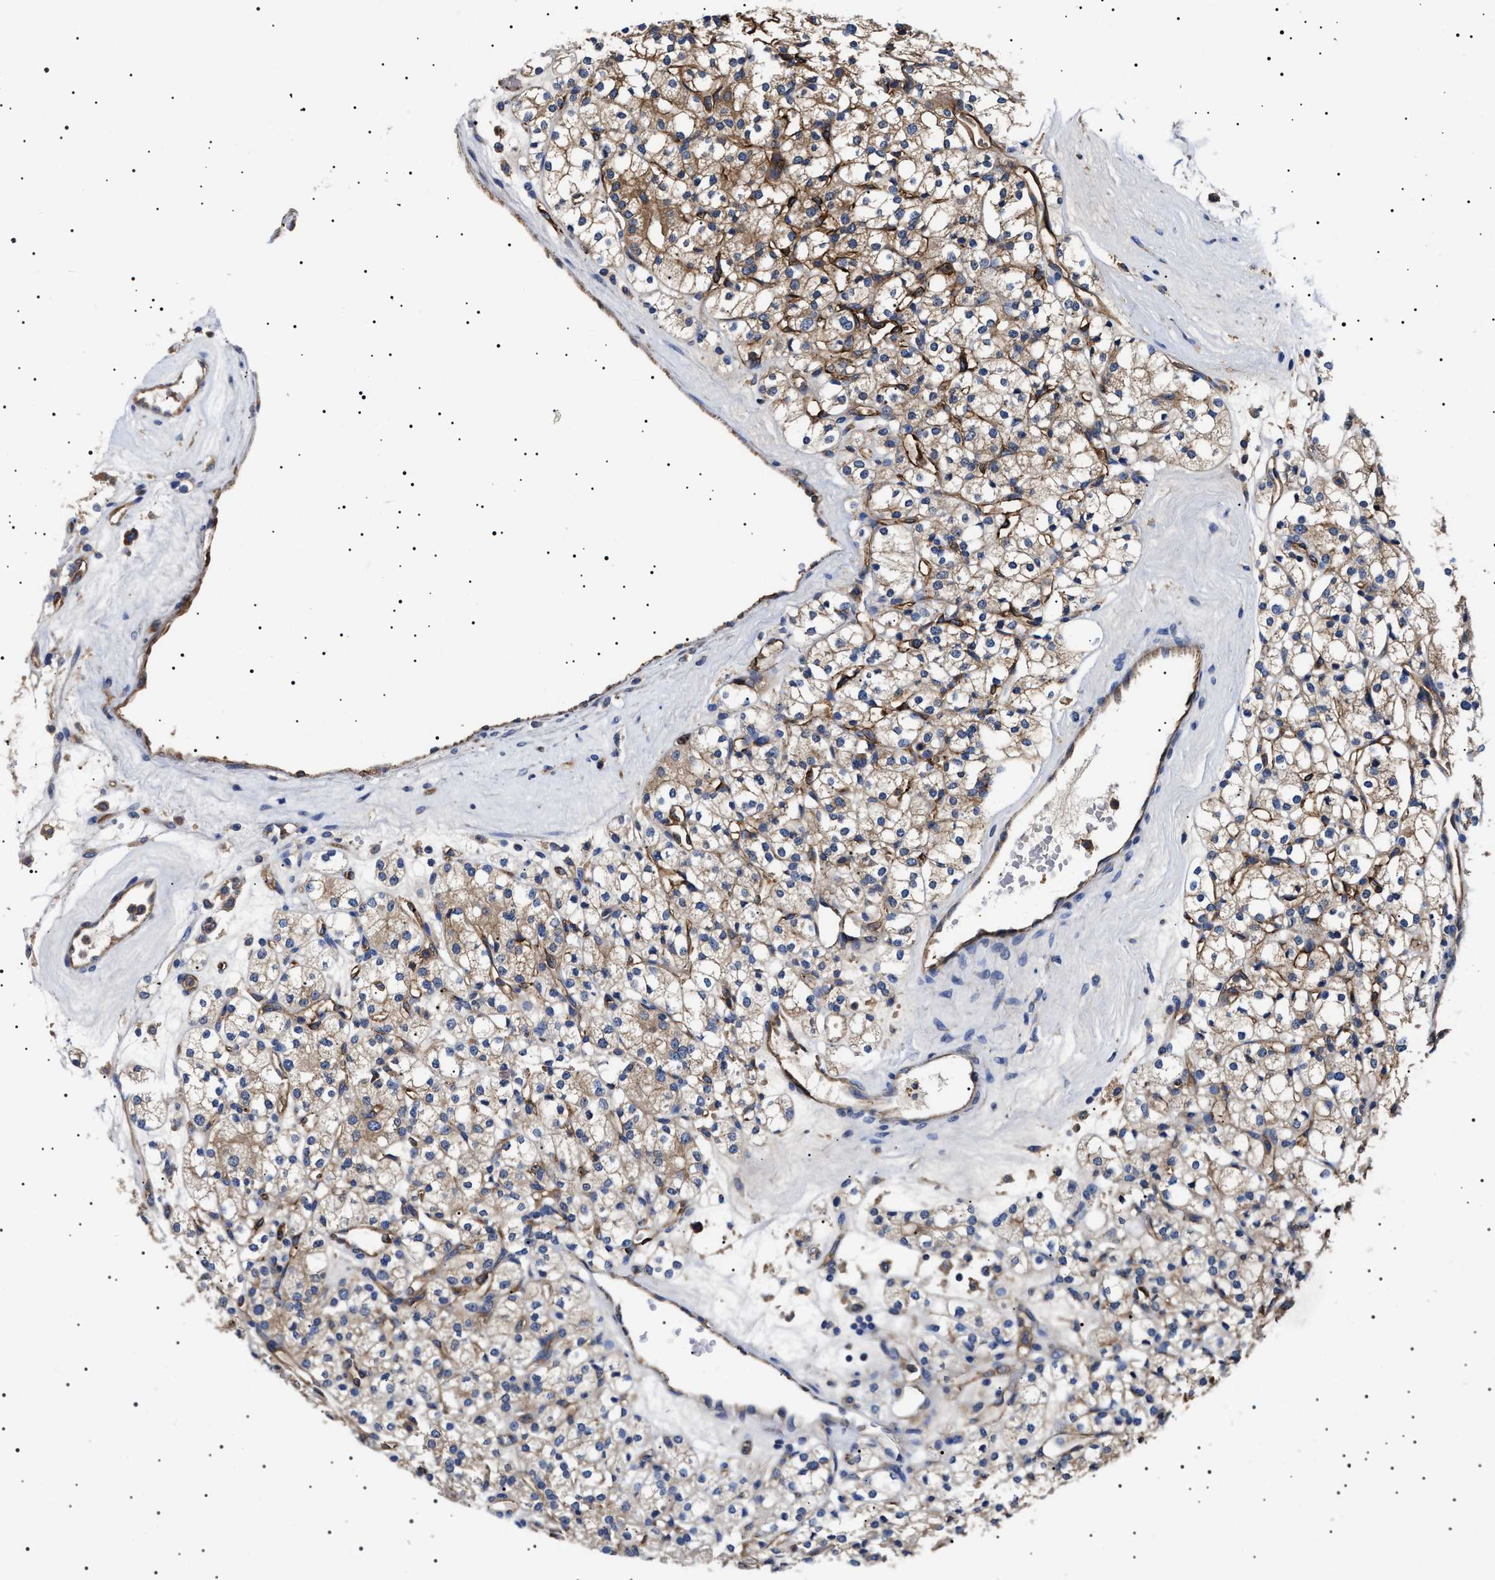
{"staining": {"intensity": "weak", "quantity": "25%-75%", "location": "cytoplasmic/membranous"}, "tissue": "renal cancer", "cell_type": "Tumor cells", "image_type": "cancer", "snomed": [{"axis": "morphology", "description": "Adenocarcinoma, NOS"}, {"axis": "topography", "description": "Kidney"}], "caption": "This micrograph exhibits adenocarcinoma (renal) stained with IHC to label a protein in brown. The cytoplasmic/membranous of tumor cells show weak positivity for the protein. Nuclei are counter-stained blue.", "gene": "TPP2", "patient": {"sex": "male", "age": 77}}